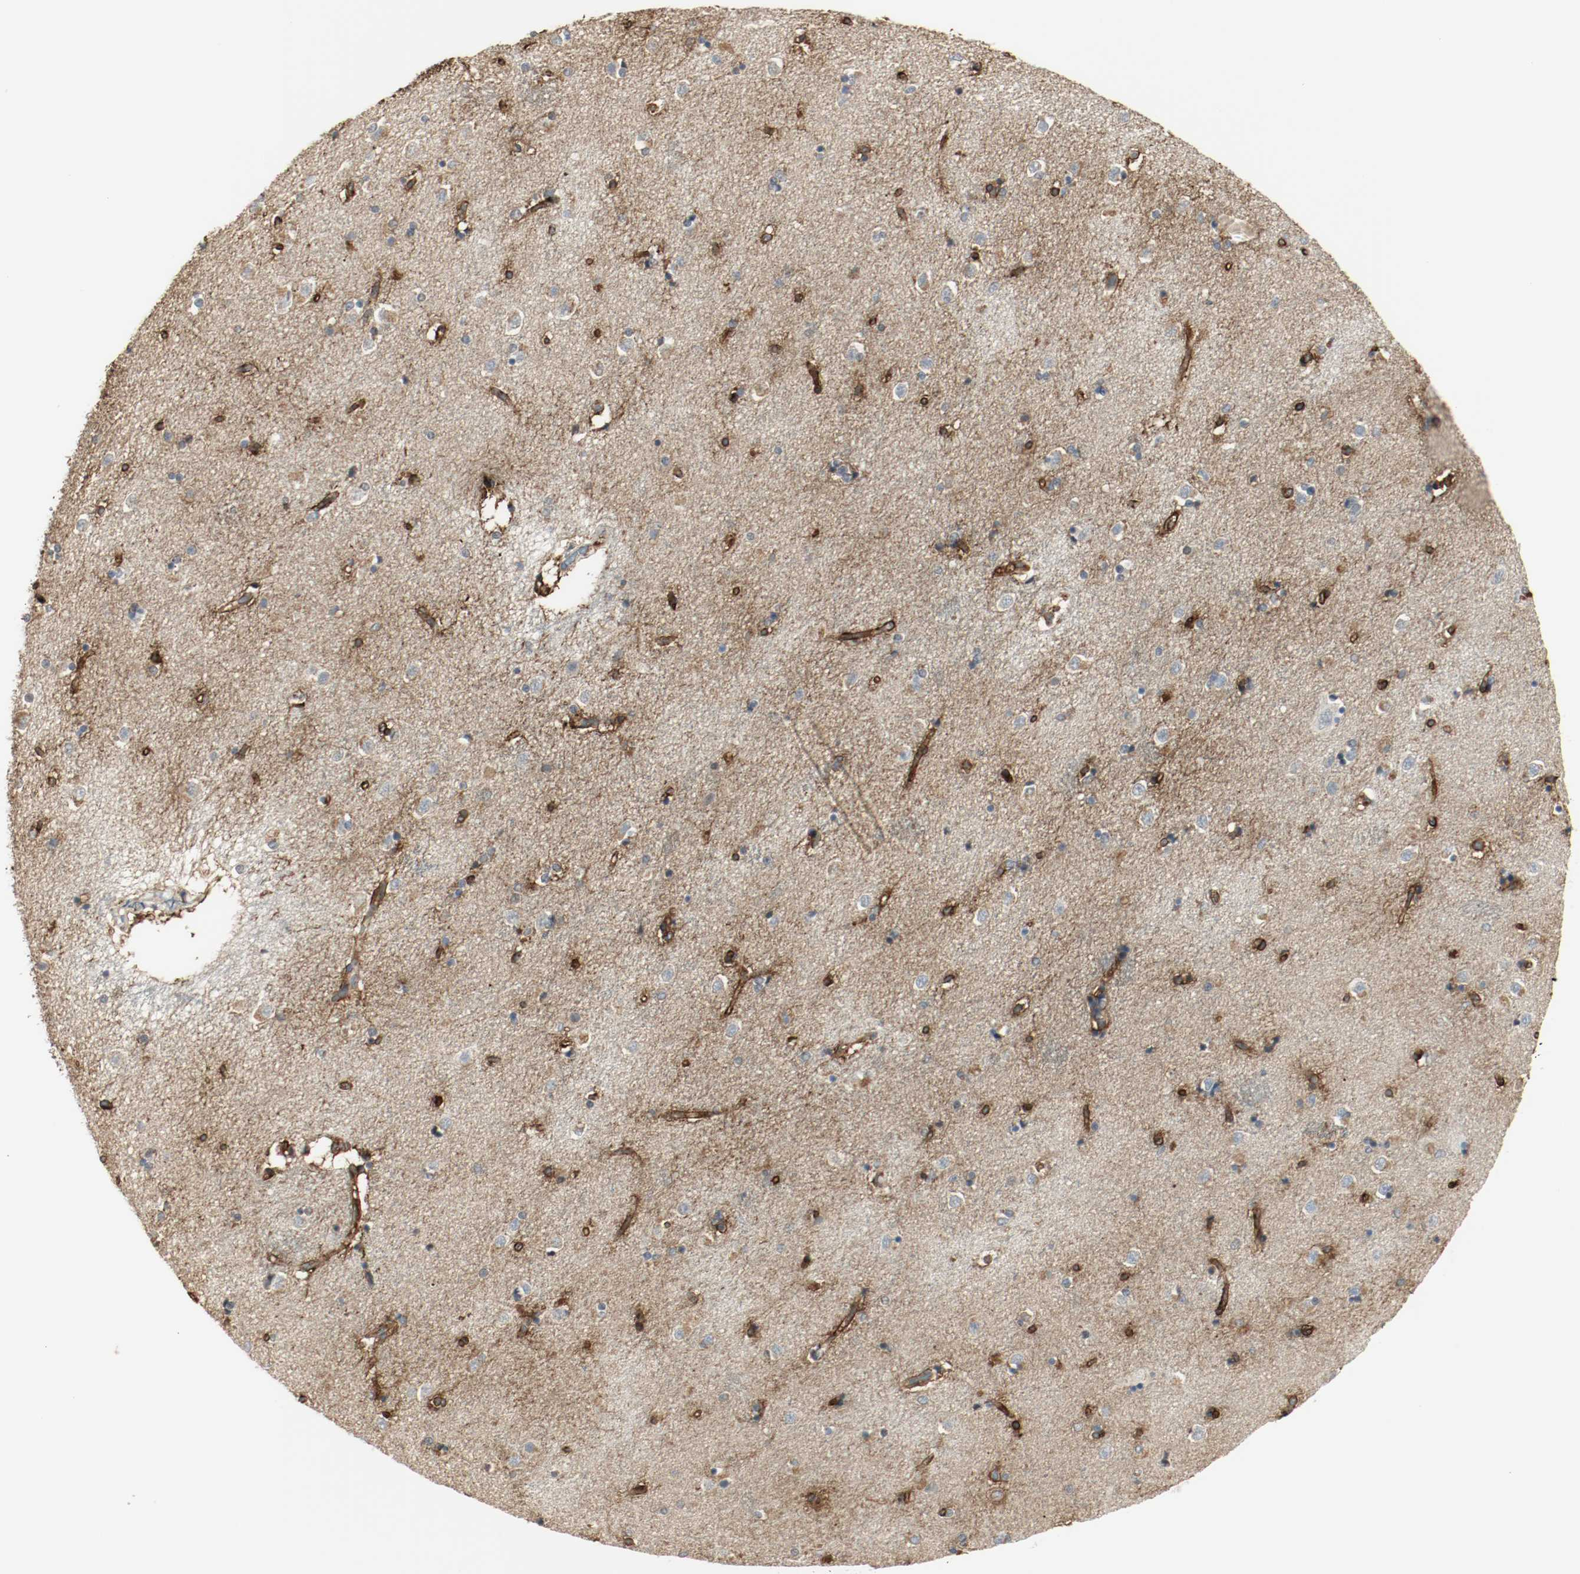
{"staining": {"intensity": "strong", "quantity": "<25%", "location": "cytoplasmic/membranous"}, "tissue": "caudate", "cell_type": "Glial cells", "image_type": "normal", "snomed": [{"axis": "morphology", "description": "Normal tissue, NOS"}, {"axis": "topography", "description": "Lateral ventricle wall"}], "caption": "Protein staining by IHC exhibits strong cytoplasmic/membranous positivity in approximately <25% of glial cells in normal caudate.", "gene": "MELTF", "patient": {"sex": "female", "age": 54}}